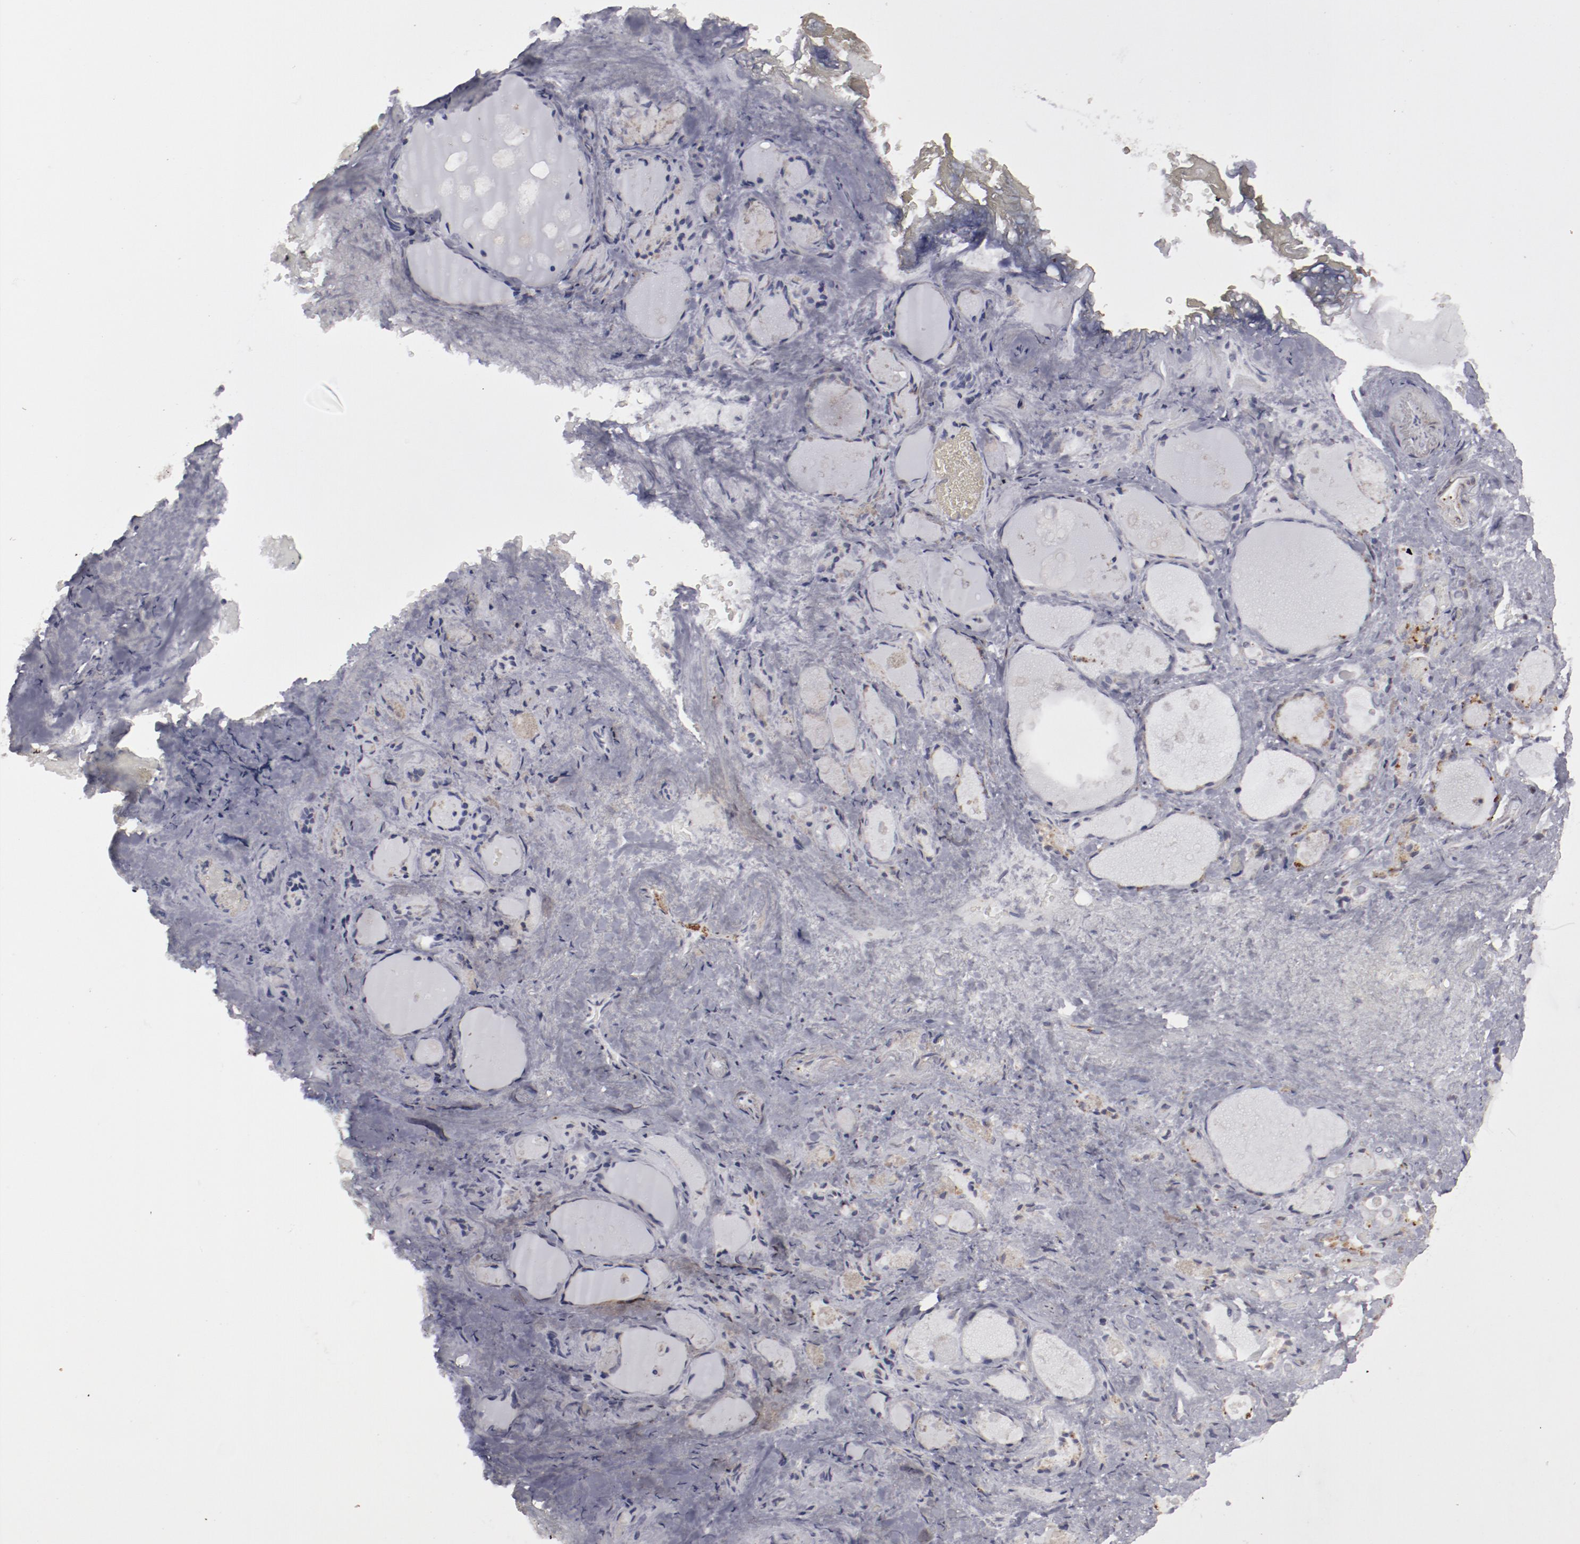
{"staining": {"intensity": "negative", "quantity": "none", "location": "none"}, "tissue": "thyroid gland", "cell_type": "Glandular cells", "image_type": "normal", "snomed": [{"axis": "morphology", "description": "Normal tissue, NOS"}, {"axis": "topography", "description": "Thyroid gland"}], "caption": "Immunohistochemistry (IHC) of normal thyroid gland demonstrates no positivity in glandular cells.", "gene": "LEF1", "patient": {"sex": "female", "age": 75}}